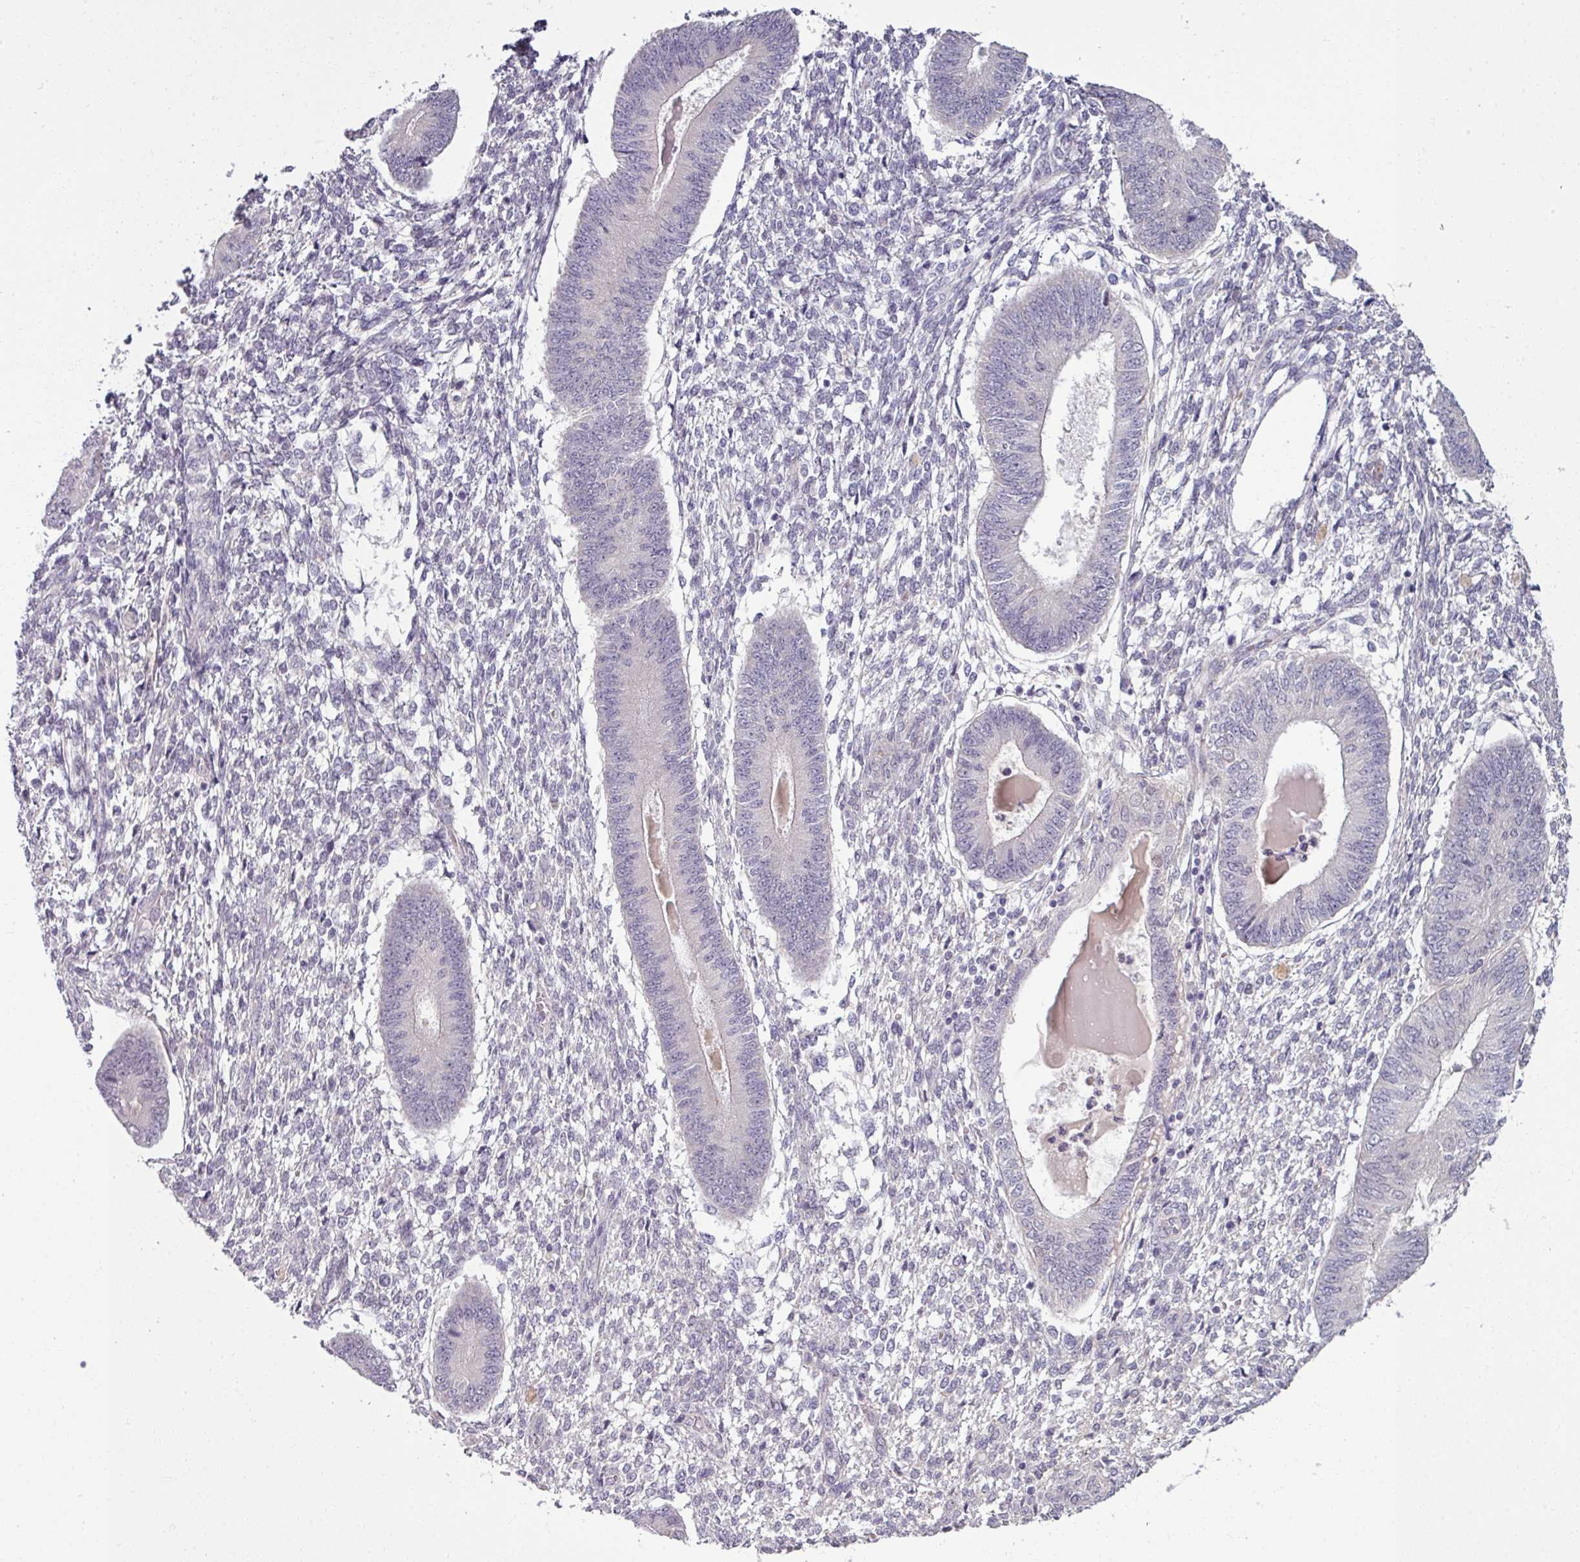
{"staining": {"intensity": "negative", "quantity": "none", "location": "none"}, "tissue": "endometrium", "cell_type": "Cells in endometrial stroma", "image_type": "normal", "snomed": [{"axis": "morphology", "description": "Normal tissue, NOS"}, {"axis": "topography", "description": "Endometrium"}], "caption": "This is a image of immunohistochemistry staining of unremarkable endometrium, which shows no staining in cells in endometrial stroma.", "gene": "UVSSA", "patient": {"sex": "female", "age": 49}}